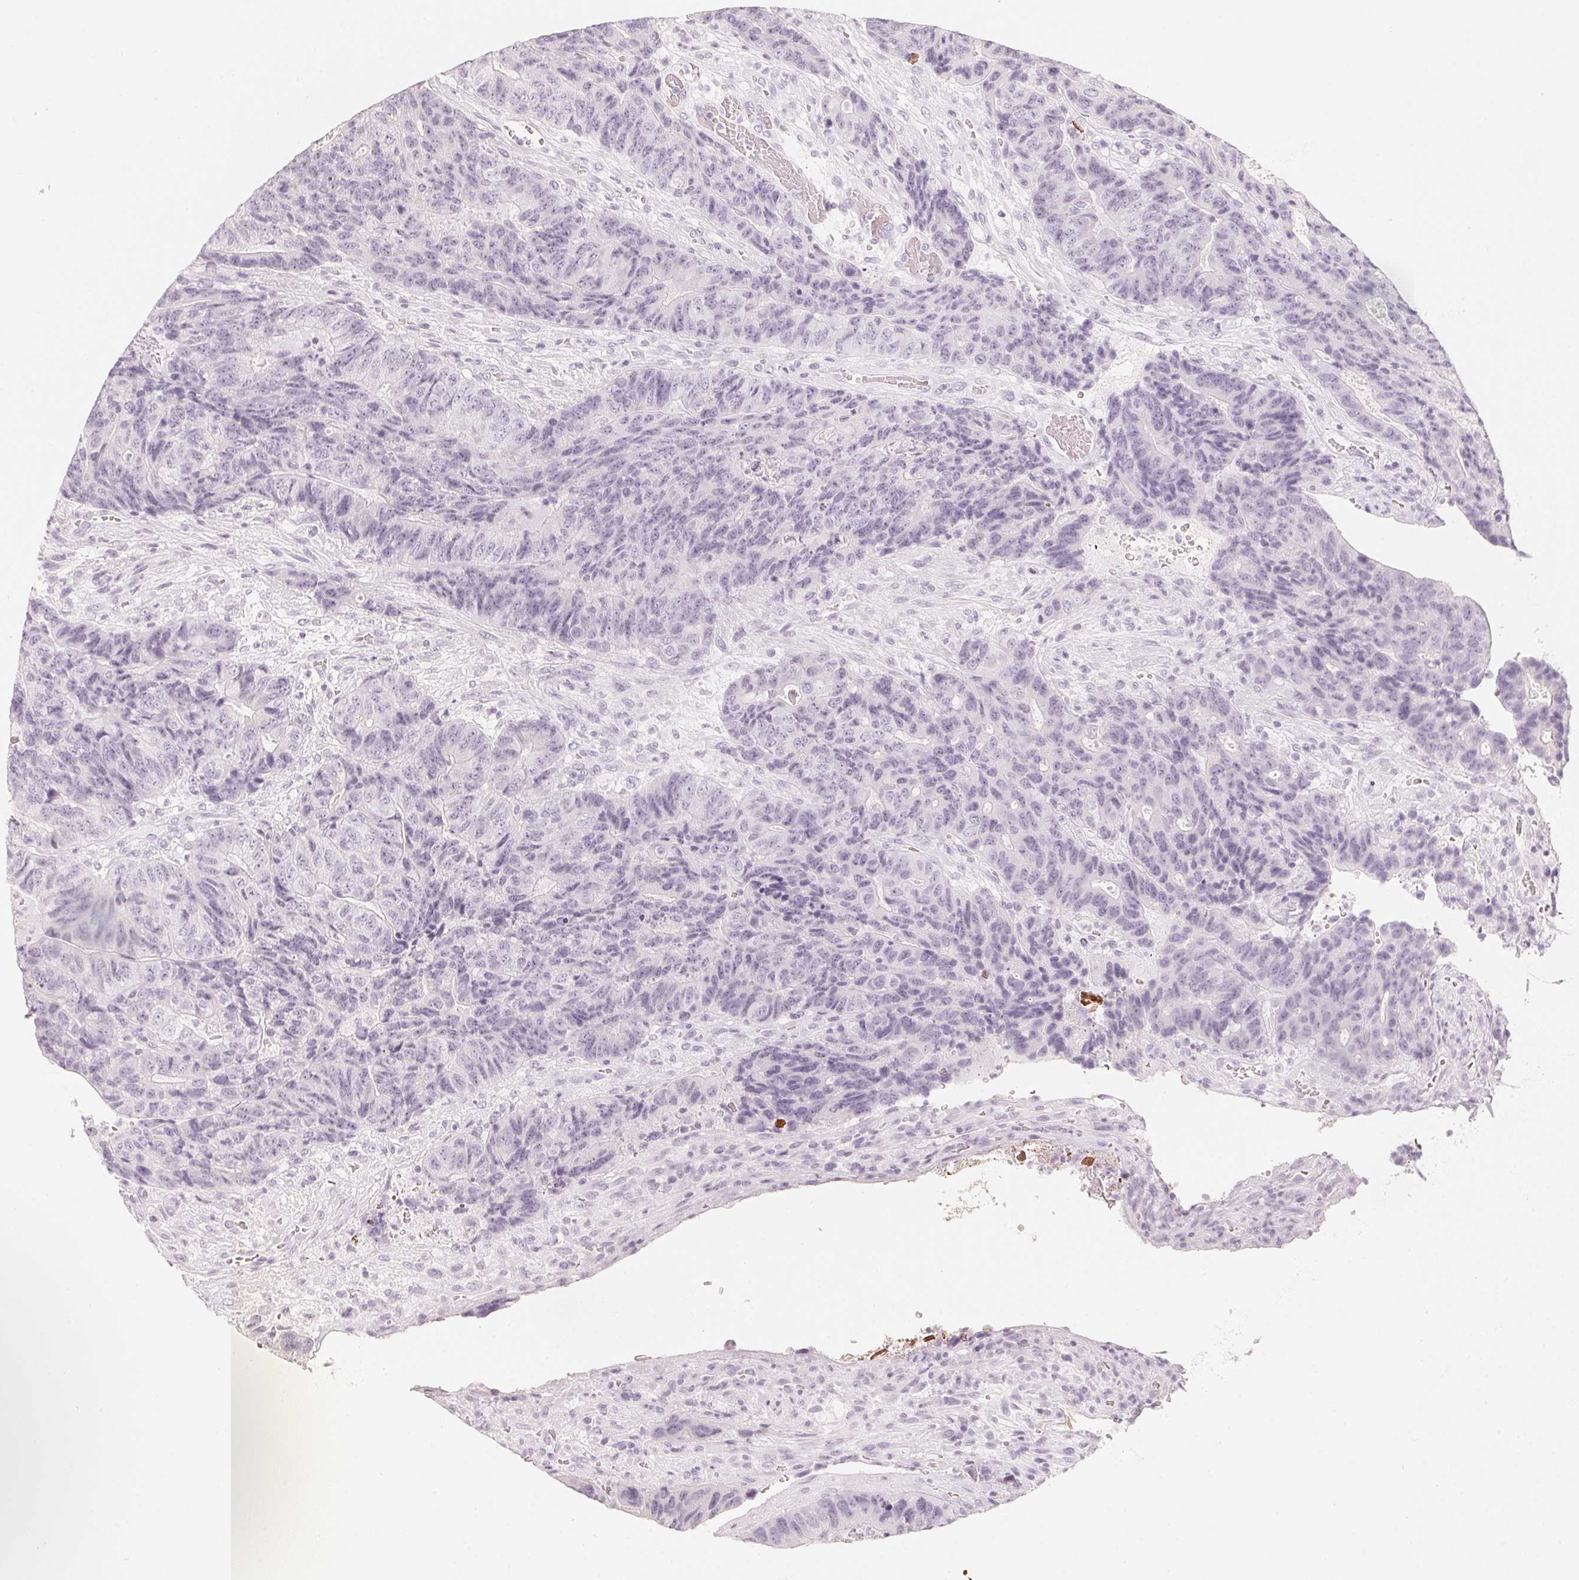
{"staining": {"intensity": "negative", "quantity": "none", "location": "none"}, "tissue": "colorectal cancer", "cell_type": "Tumor cells", "image_type": "cancer", "snomed": [{"axis": "morphology", "description": "Normal tissue, NOS"}, {"axis": "morphology", "description": "Adenocarcinoma, NOS"}, {"axis": "topography", "description": "Colon"}], "caption": "This is an IHC image of human colorectal cancer. There is no expression in tumor cells.", "gene": "SLC22A8", "patient": {"sex": "female", "age": 48}}